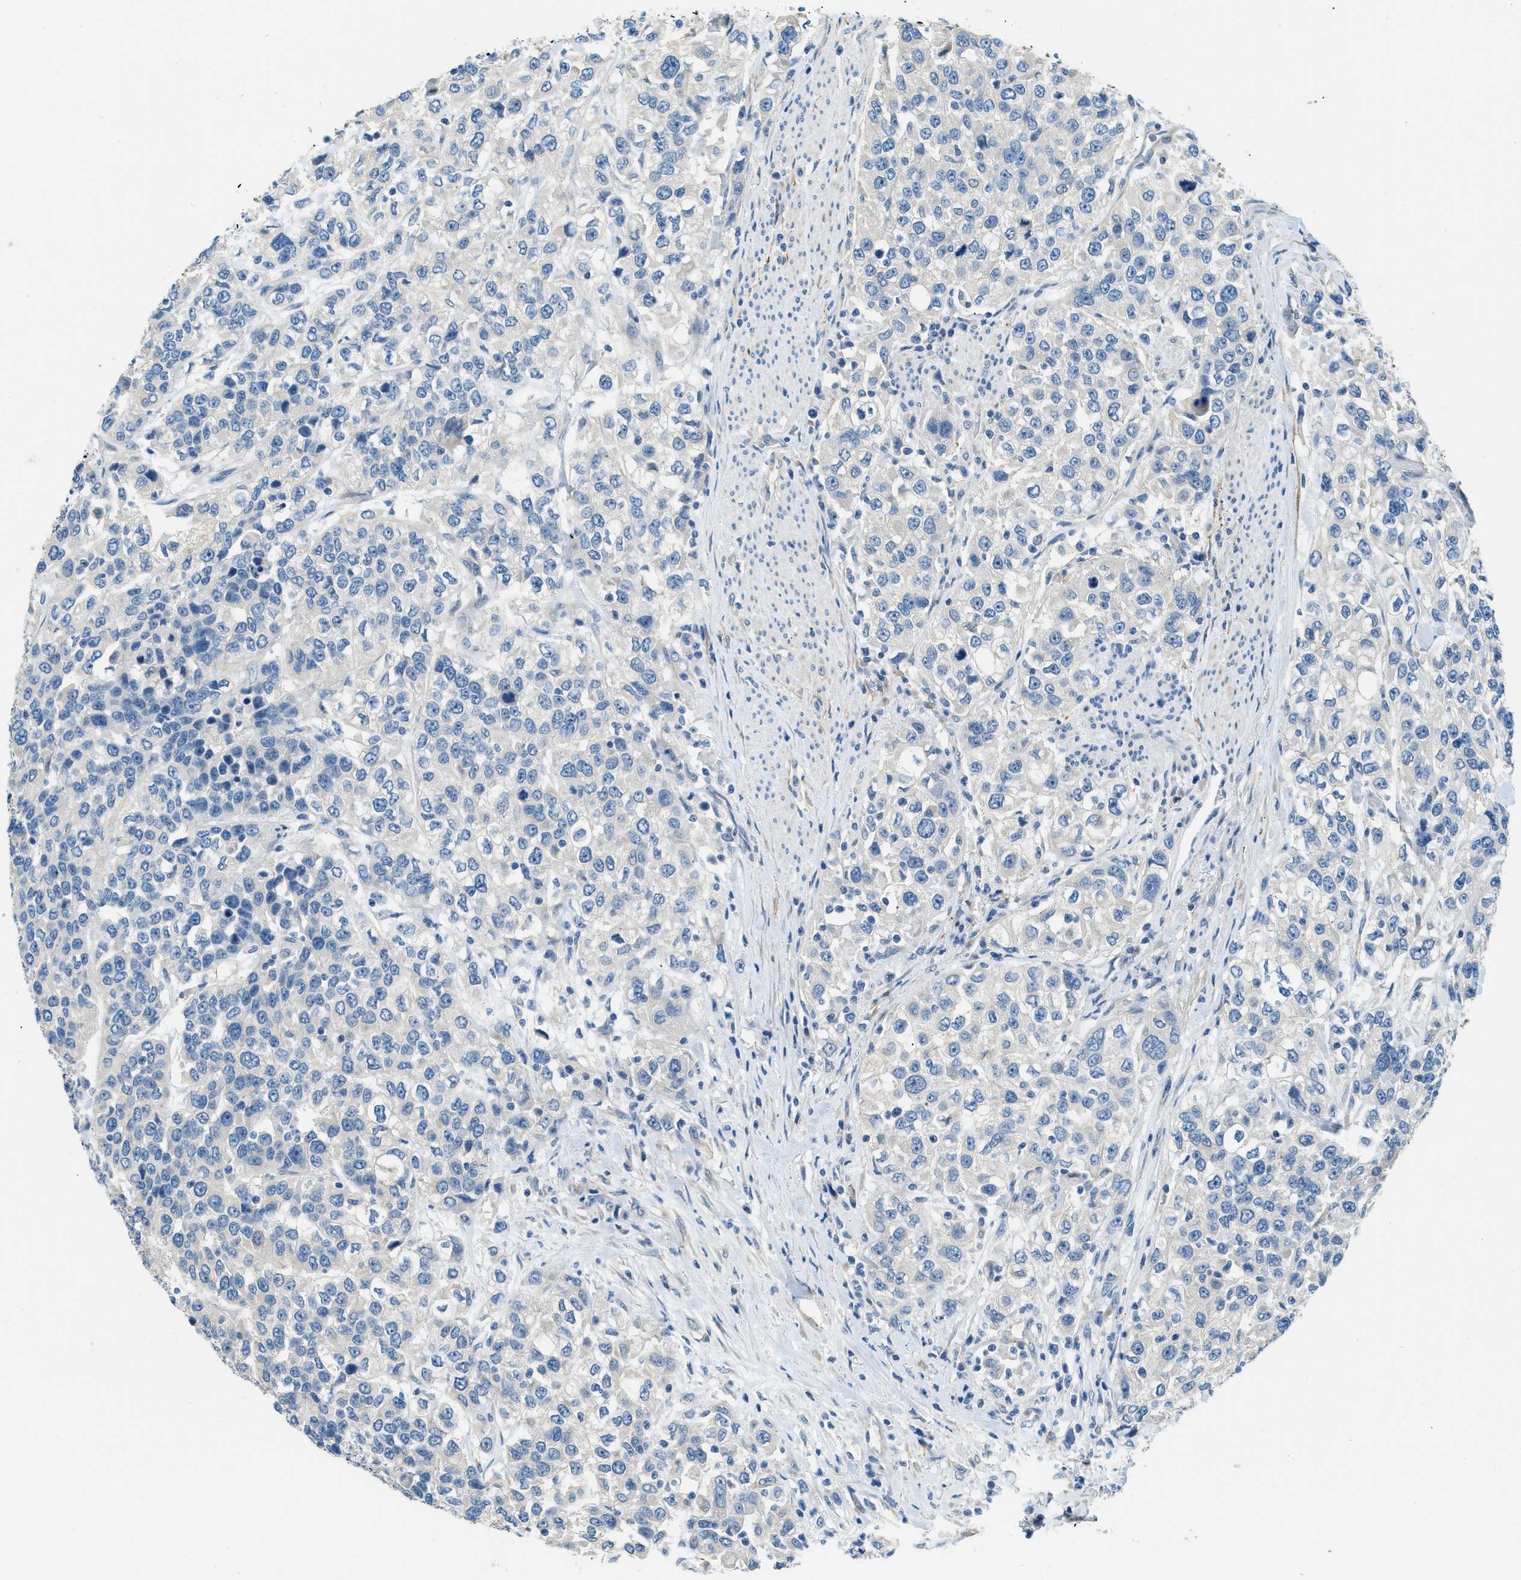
{"staining": {"intensity": "negative", "quantity": "none", "location": "none"}, "tissue": "urothelial cancer", "cell_type": "Tumor cells", "image_type": "cancer", "snomed": [{"axis": "morphology", "description": "Urothelial carcinoma, High grade"}, {"axis": "topography", "description": "Urinary bladder"}], "caption": "IHC histopathology image of human urothelial carcinoma (high-grade) stained for a protein (brown), which exhibits no positivity in tumor cells.", "gene": "ZNF367", "patient": {"sex": "female", "age": 80}}